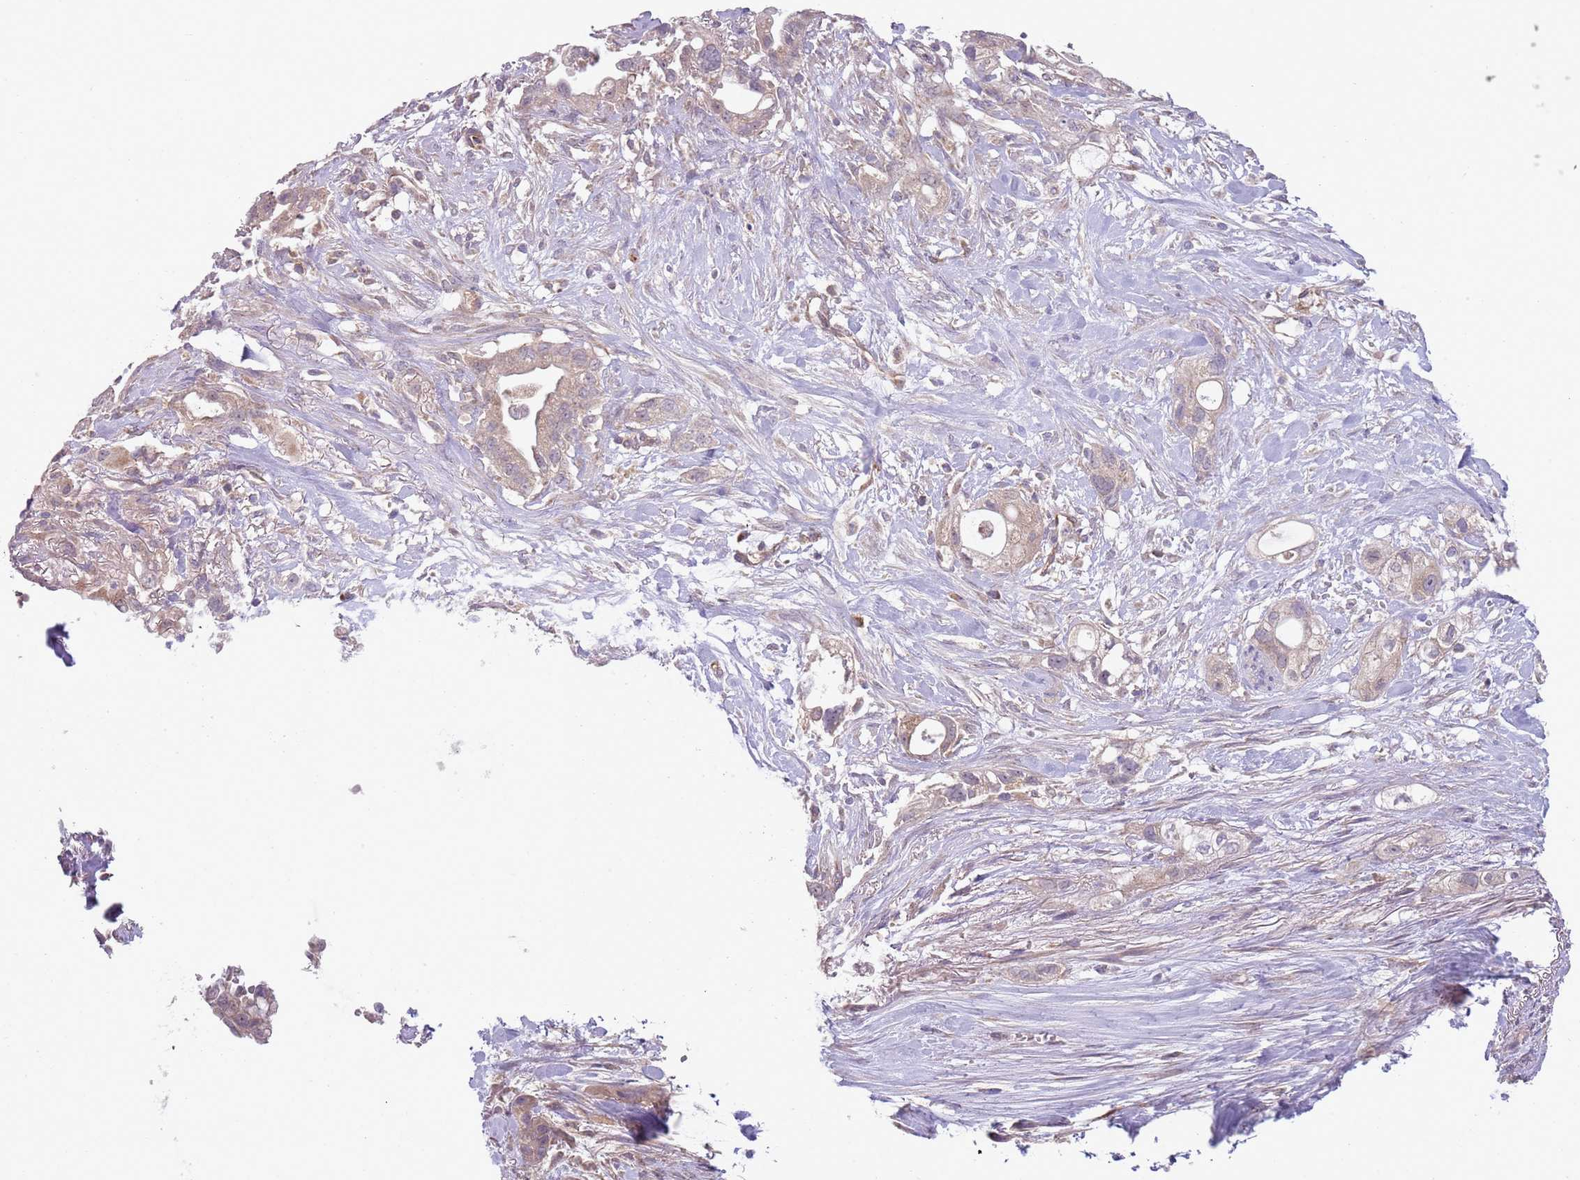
{"staining": {"intensity": "weak", "quantity": "25%-75%", "location": "cytoplasmic/membranous"}, "tissue": "pancreatic cancer", "cell_type": "Tumor cells", "image_type": "cancer", "snomed": [{"axis": "morphology", "description": "Adenocarcinoma, NOS"}, {"axis": "topography", "description": "Pancreas"}], "caption": "Protein staining of pancreatic adenocarcinoma tissue demonstrates weak cytoplasmic/membranous staining in about 25%-75% of tumor cells.", "gene": "SKOR2", "patient": {"sex": "male", "age": 44}}